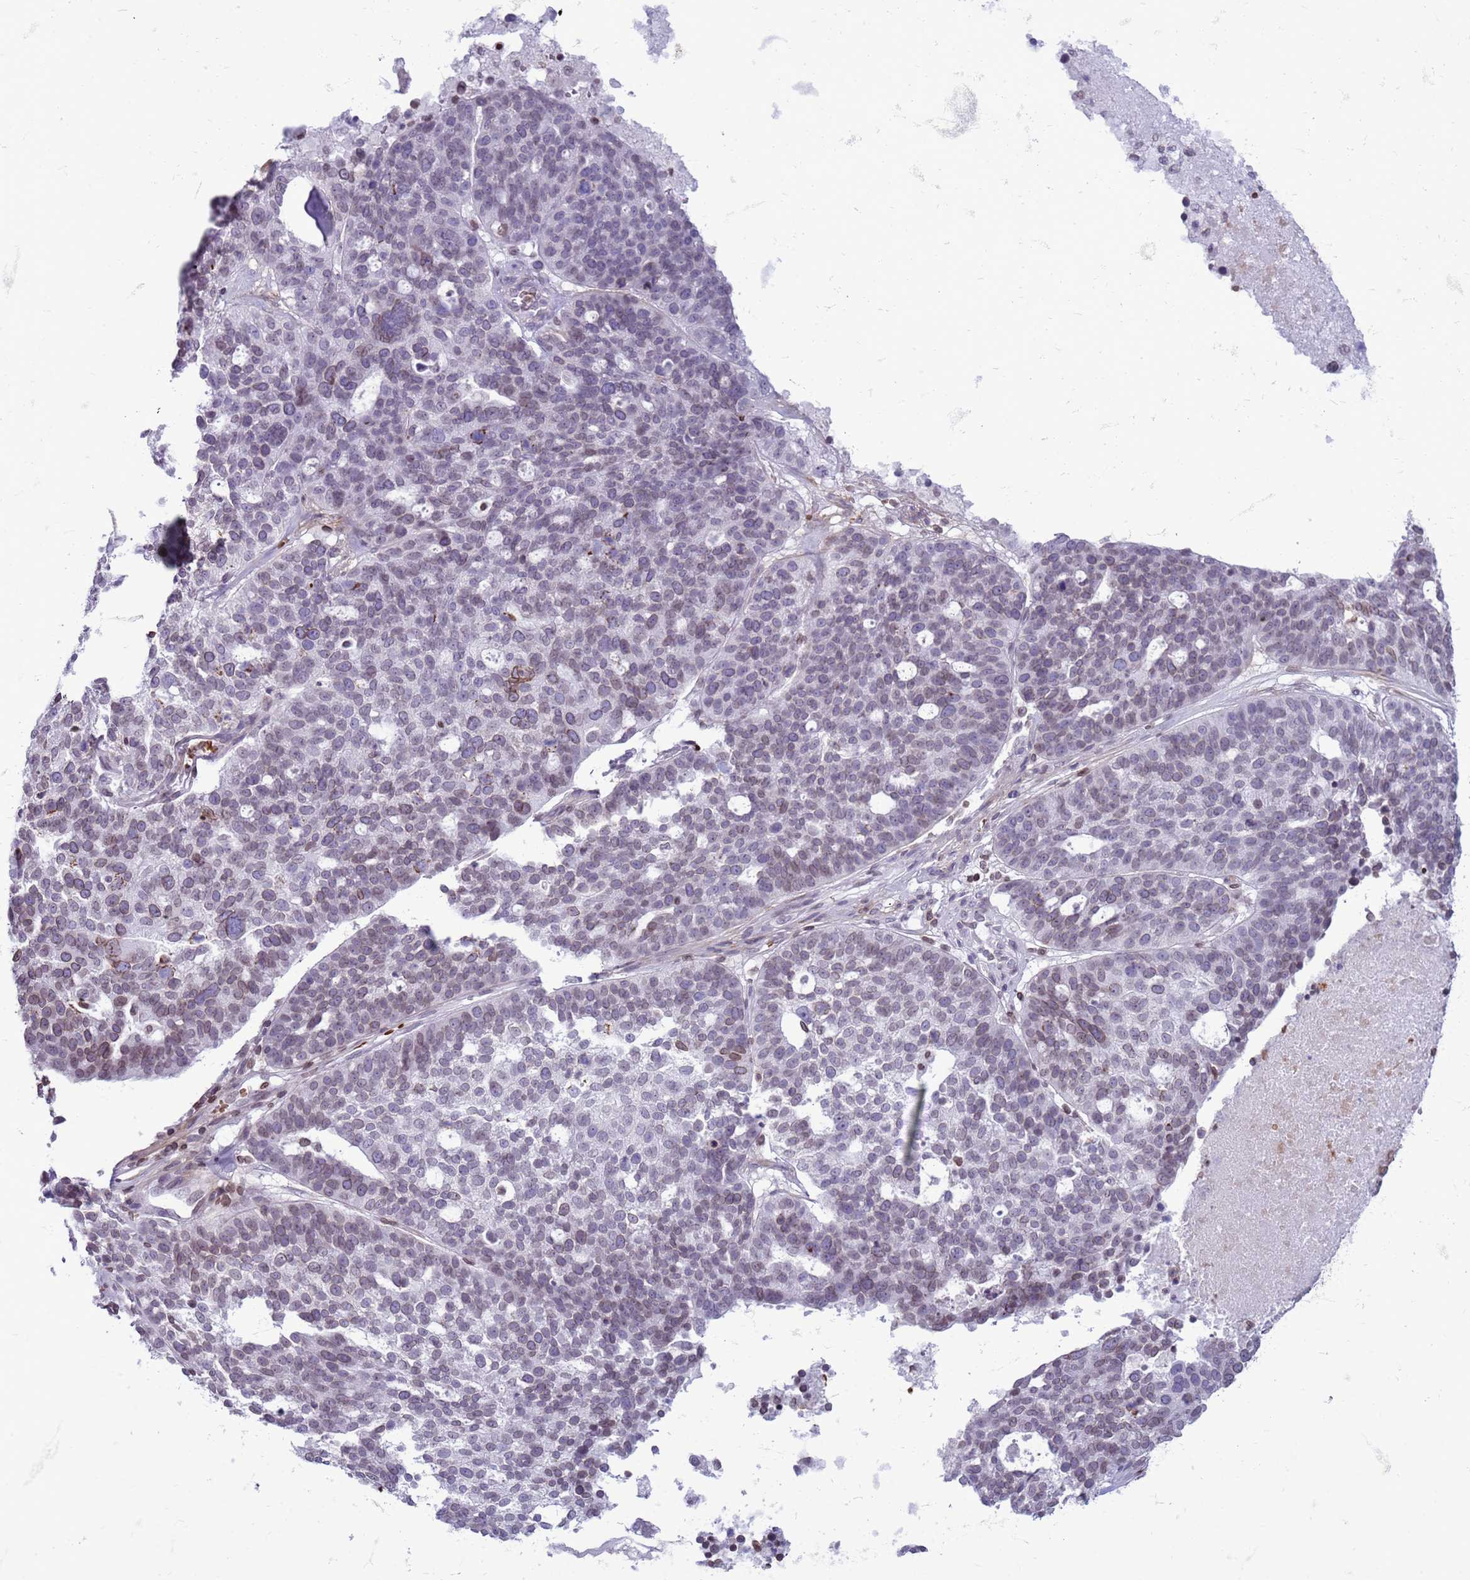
{"staining": {"intensity": "weak", "quantity": "<25%", "location": "cytoplasmic/membranous,nuclear"}, "tissue": "ovarian cancer", "cell_type": "Tumor cells", "image_type": "cancer", "snomed": [{"axis": "morphology", "description": "Cystadenocarcinoma, serous, NOS"}, {"axis": "topography", "description": "Ovary"}], "caption": "A high-resolution histopathology image shows immunohistochemistry staining of ovarian serous cystadenocarcinoma, which reveals no significant positivity in tumor cells.", "gene": "METTL25B", "patient": {"sex": "female", "age": 59}}